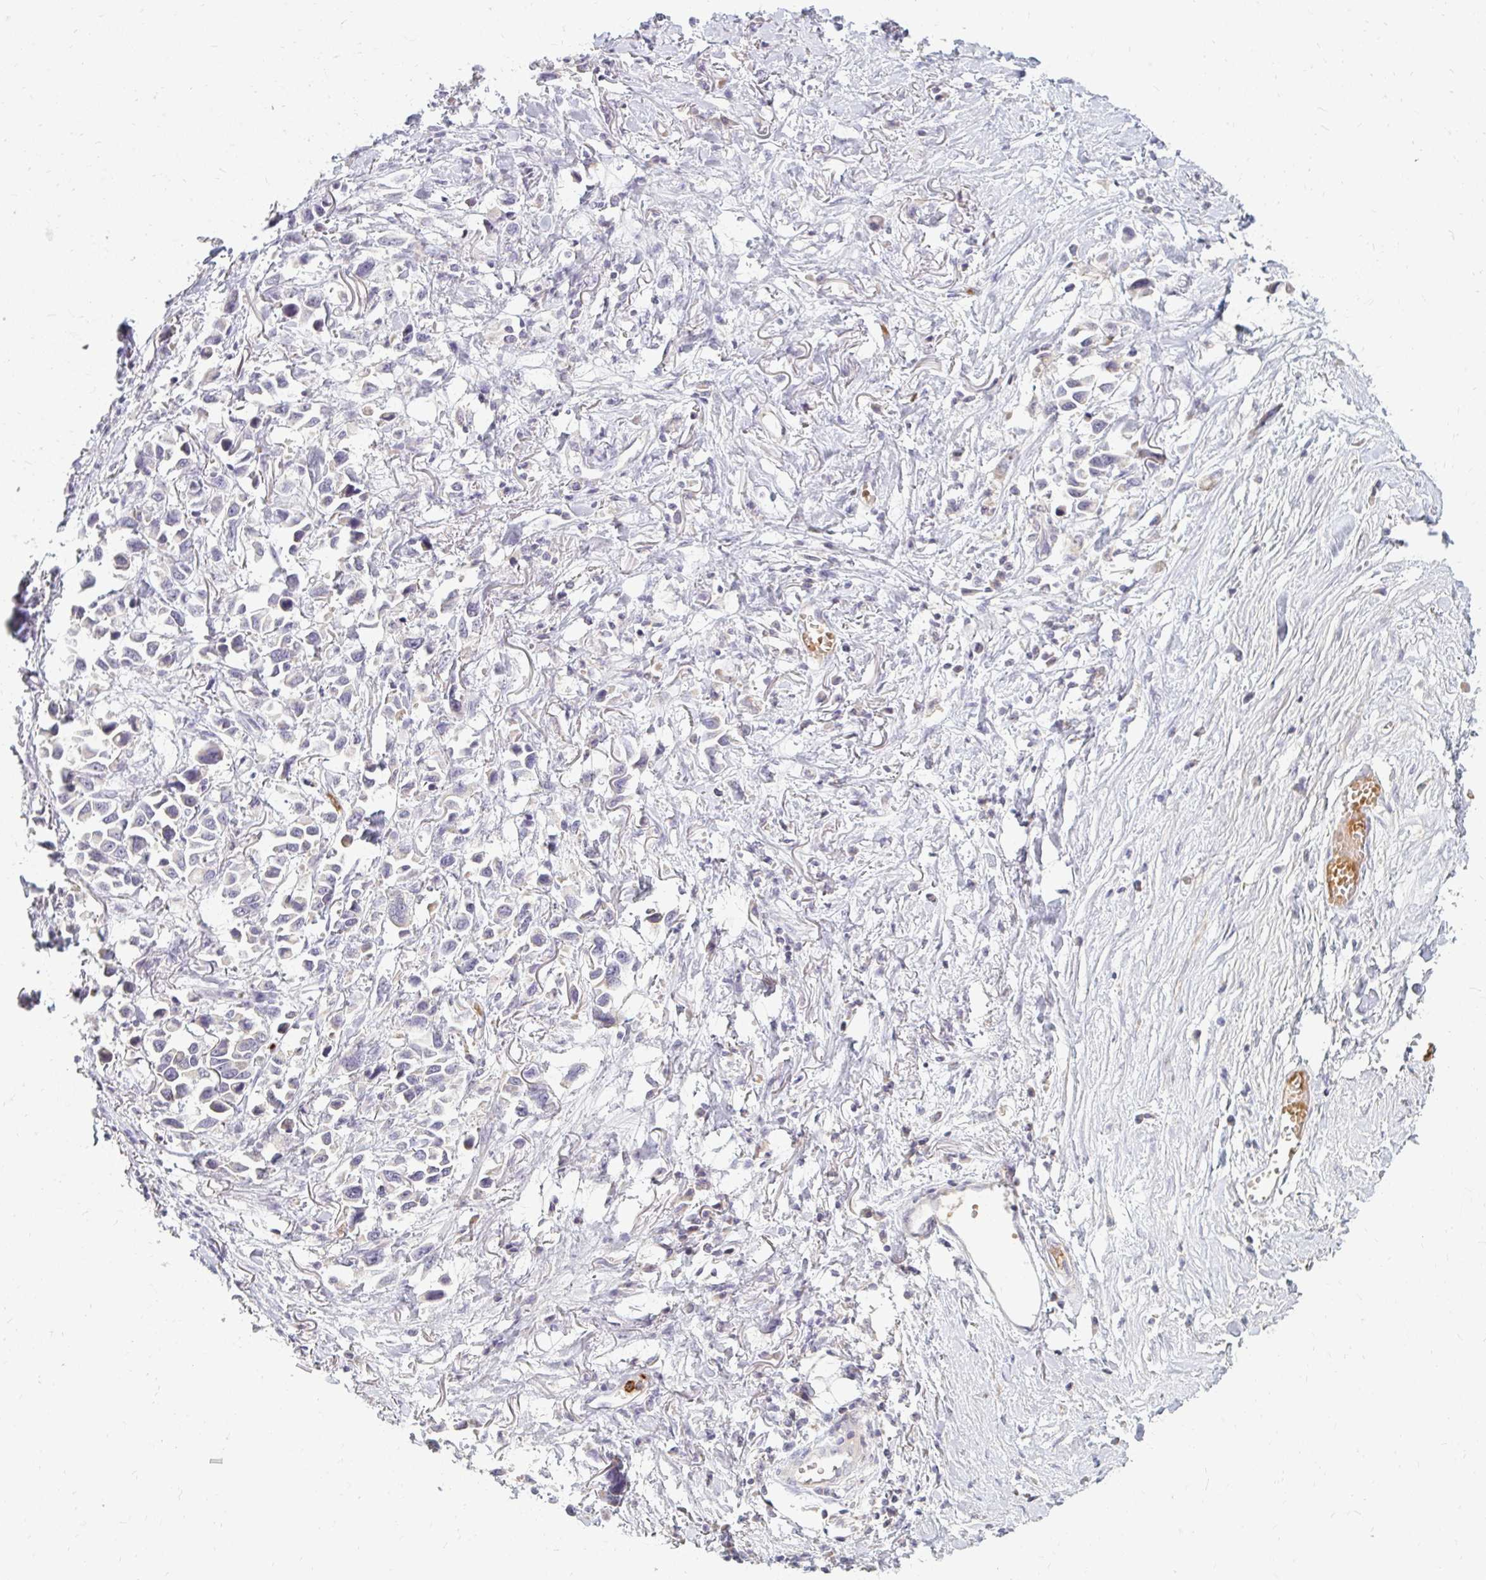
{"staining": {"intensity": "negative", "quantity": "none", "location": "none"}, "tissue": "stomach cancer", "cell_type": "Tumor cells", "image_type": "cancer", "snomed": [{"axis": "morphology", "description": "Adenocarcinoma, NOS"}, {"axis": "topography", "description": "Stomach"}], "caption": "Tumor cells are negative for brown protein staining in stomach cancer (adenocarcinoma). (Brightfield microscopy of DAB (3,3'-diaminobenzidine) immunohistochemistry (IHC) at high magnification).", "gene": "RAB33A", "patient": {"sex": "female", "age": 81}}